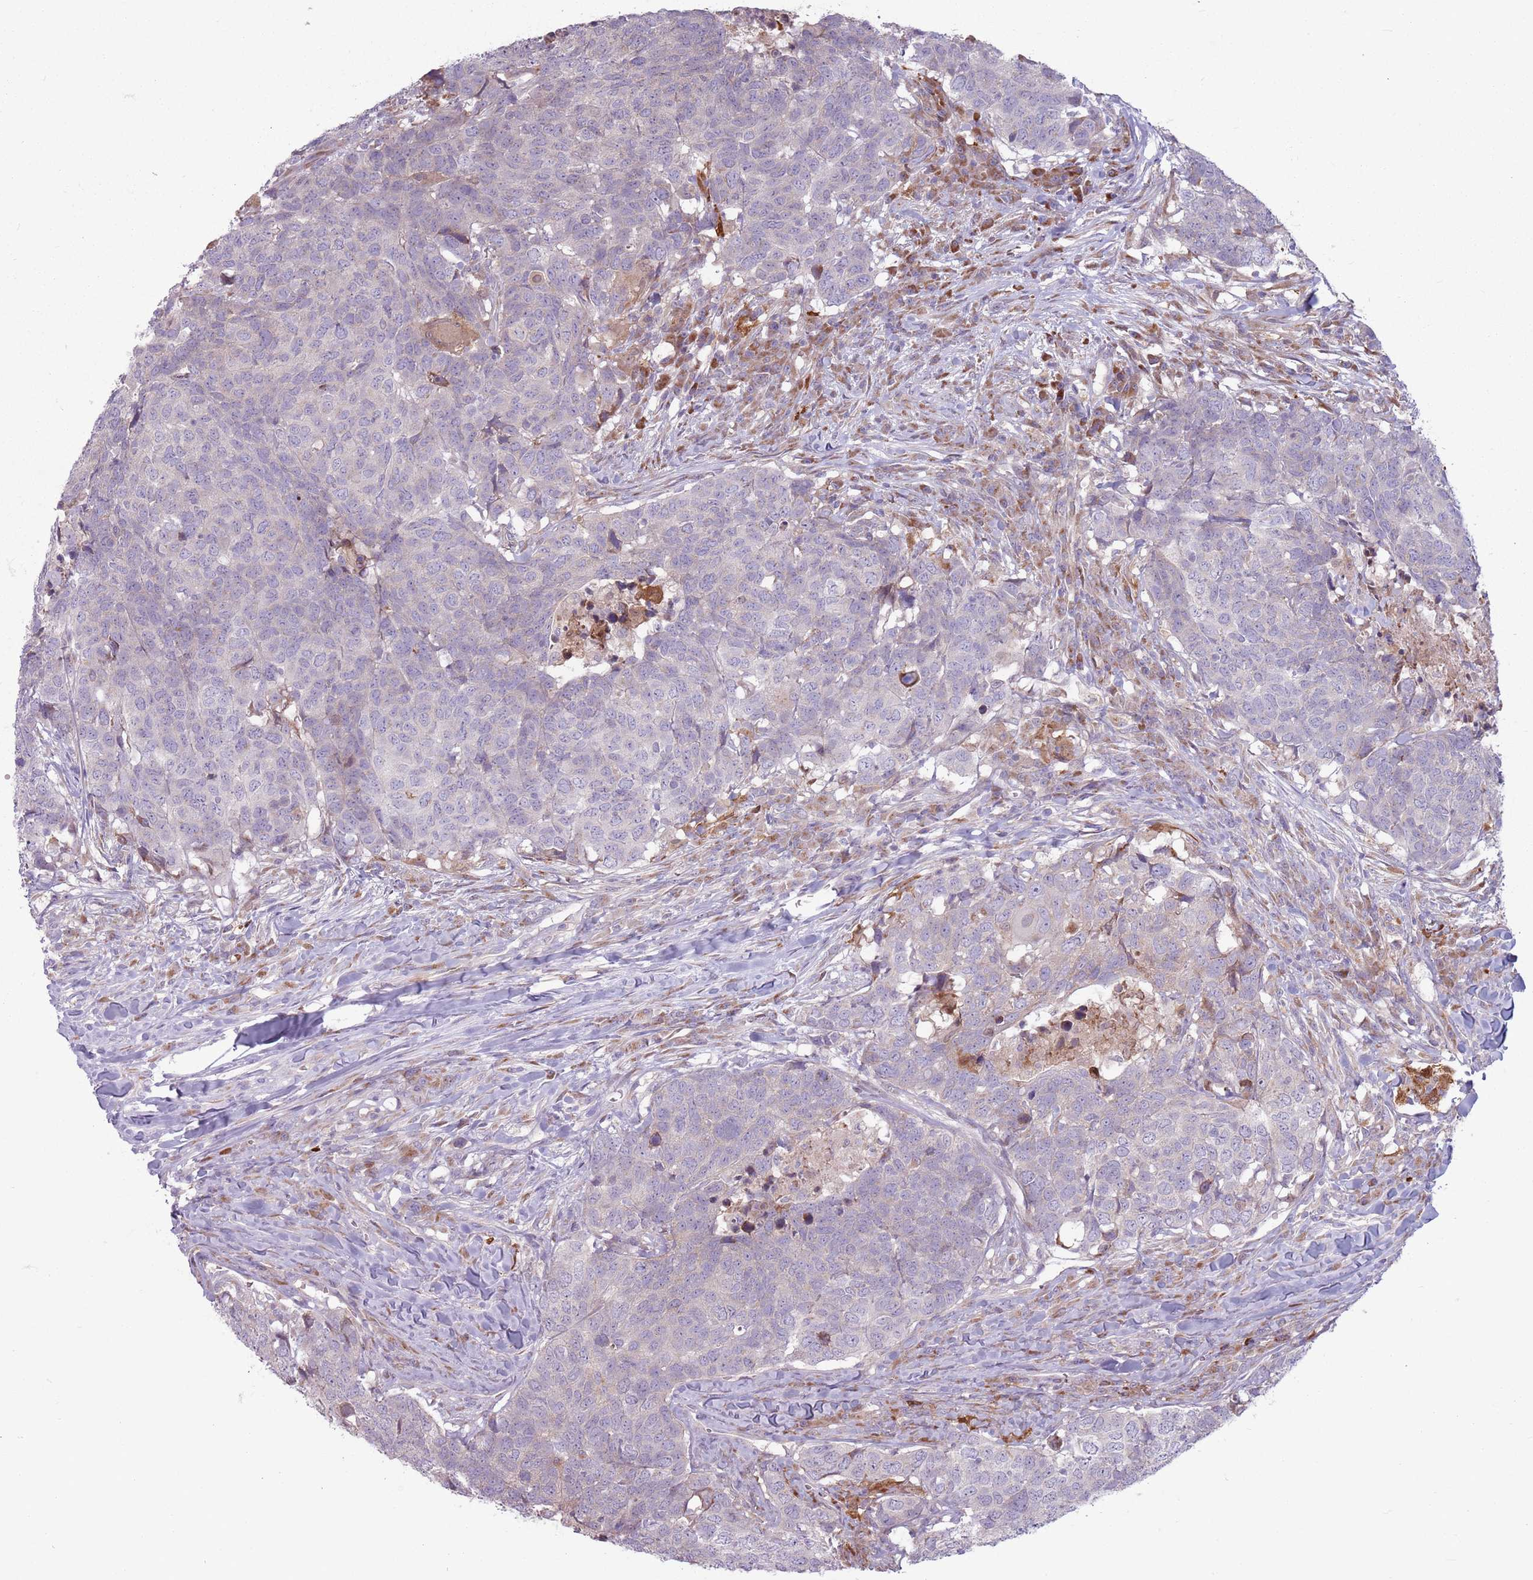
{"staining": {"intensity": "negative", "quantity": "none", "location": "none"}, "tissue": "head and neck cancer", "cell_type": "Tumor cells", "image_type": "cancer", "snomed": [{"axis": "morphology", "description": "Normal tissue, NOS"}, {"axis": "morphology", "description": "Squamous cell carcinoma, NOS"}, {"axis": "topography", "description": "Skeletal muscle"}, {"axis": "topography", "description": "Vascular tissue"}, {"axis": "topography", "description": "Peripheral nerve tissue"}, {"axis": "topography", "description": "Head-Neck"}], "caption": "Head and neck cancer (squamous cell carcinoma) was stained to show a protein in brown. There is no significant staining in tumor cells. (IHC, brightfield microscopy, high magnification).", "gene": "CCDC150", "patient": {"sex": "male", "age": 66}}